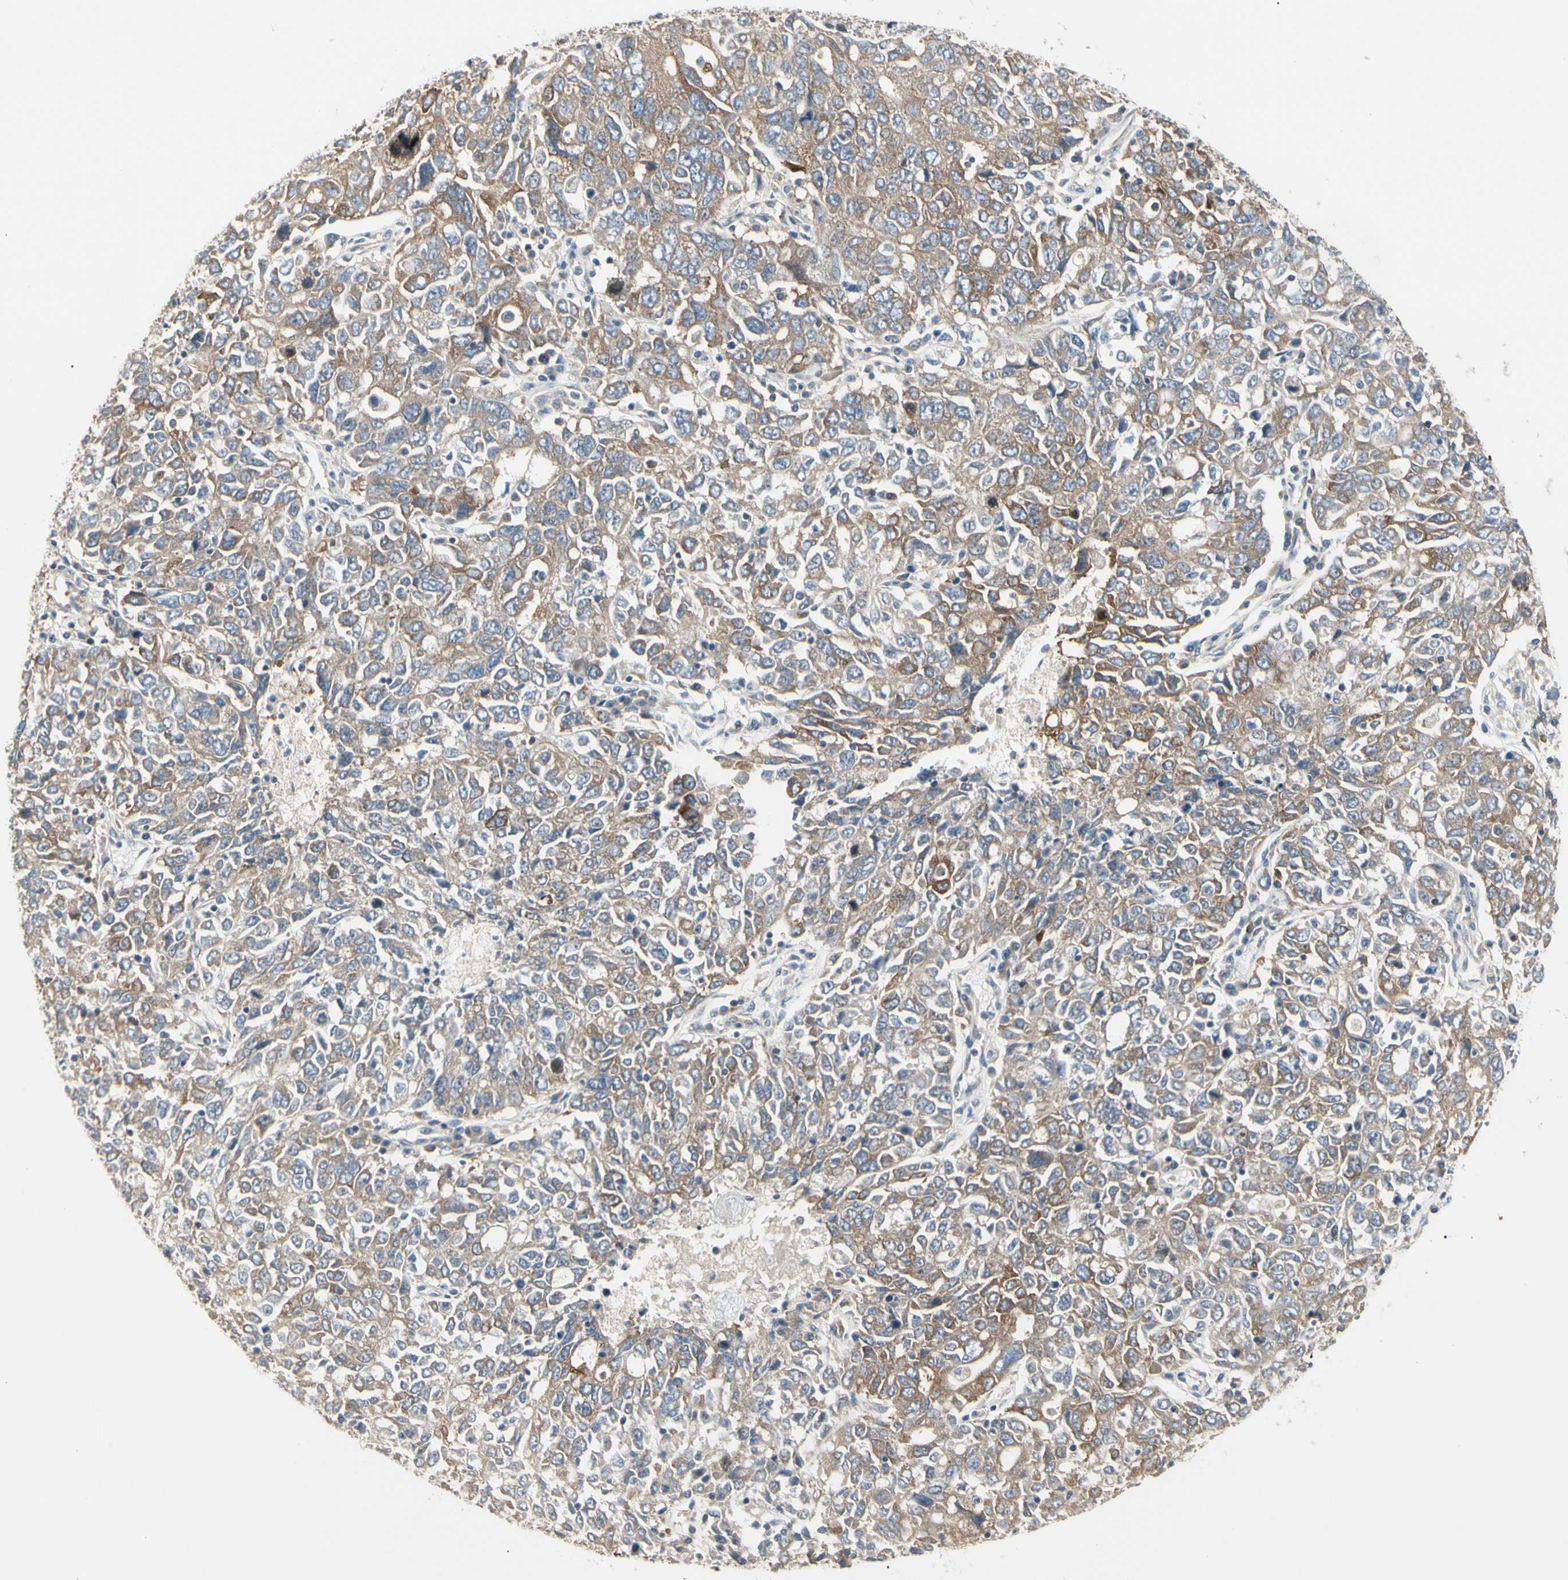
{"staining": {"intensity": "moderate", "quantity": ">75%", "location": "cytoplasmic/membranous"}, "tissue": "ovarian cancer", "cell_type": "Tumor cells", "image_type": "cancer", "snomed": [{"axis": "morphology", "description": "Carcinoma, endometroid"}, {"axis": "topography", "description": "Ovary"}], "caption": "The micrograph exhibits a brown stain indicating the presence of a protein in the cytoplasmic/membranous of tumor cells in ovarian cancer.", "gene": "NFKB2", "patient": {"sex": "female", "age": 62}}